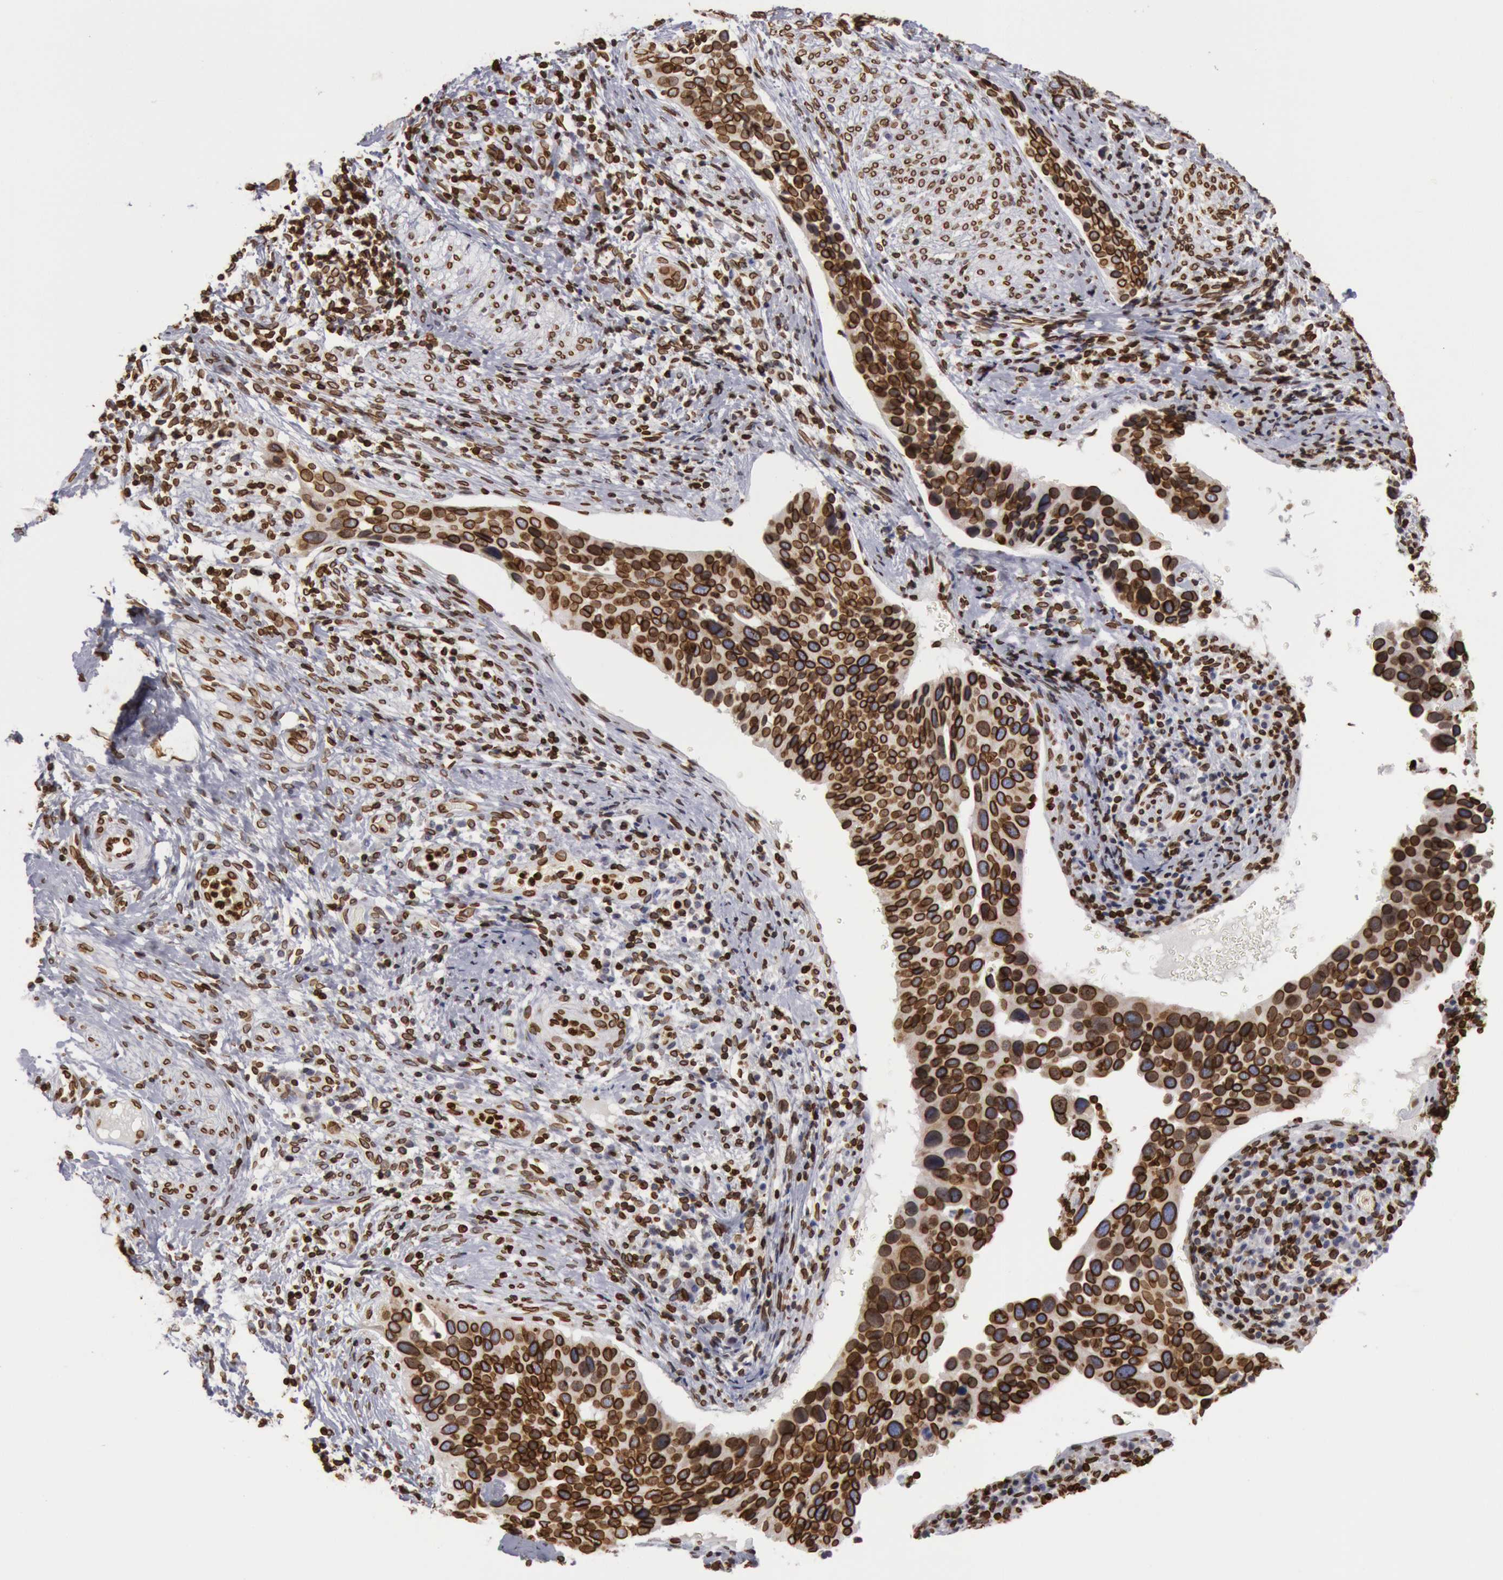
{"staining": {"intensity": "strong", "quantity": ">75%", "location": "nuclear"}, "tissue": "cervical cancer", "cell_type": "Tumor cells", "image_type": "cancer", "snomed": [{"axis": "morphology", "description": "Squamous cell carcinoma, NOS"}, {"axis": "topography", "description": "Cervix"}], "caption": "A histopathology image of cervical squamous cell carcinoma stained for a protein demonstrates strong nuclear brown staining in tumor cells. (DAB (3,3'-diaminobenzidine) IHC, brown staining for protein, blue staining for nuclei).", "gene": "SUN2", "patient": {"sex": "female", "age": 31}}